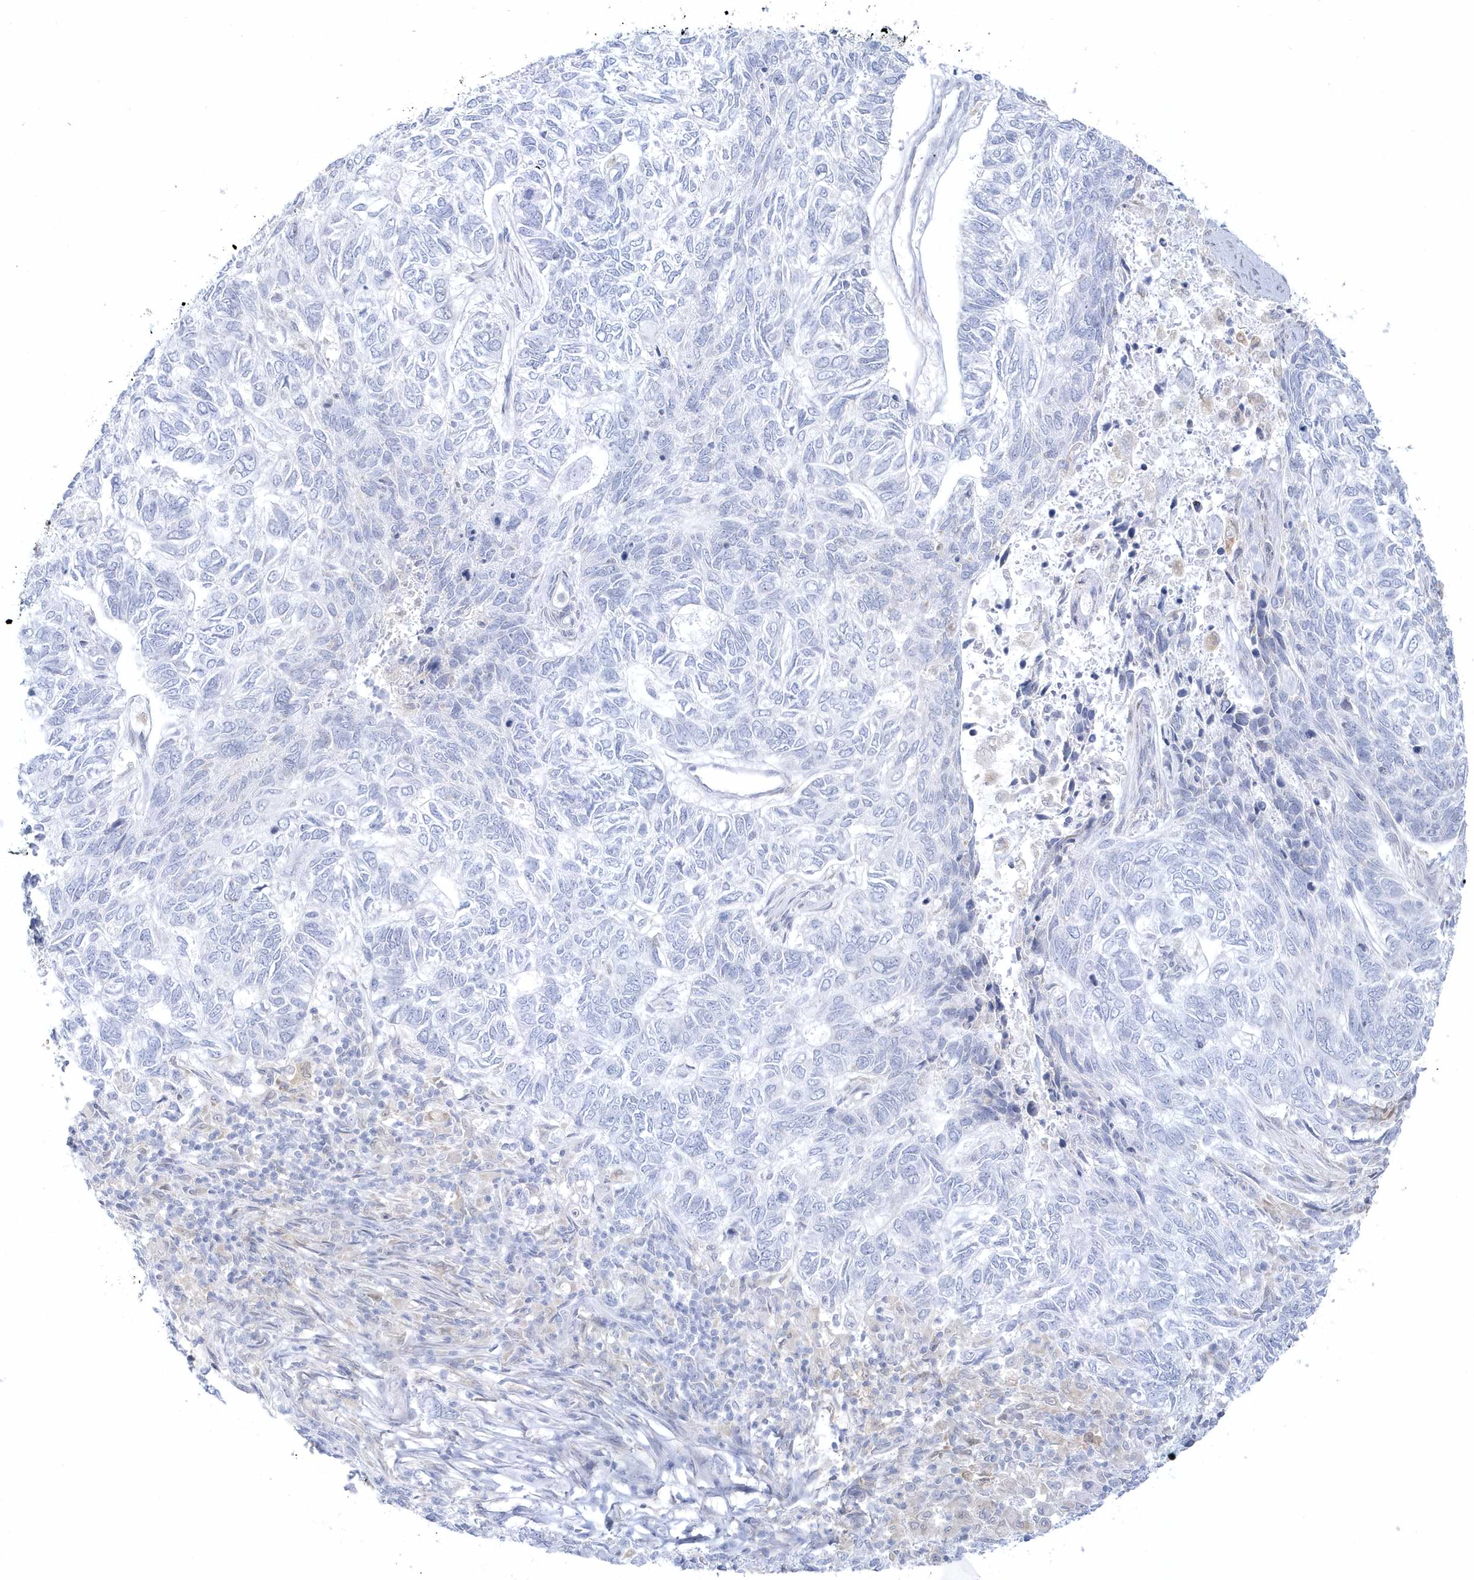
{"staining": {"intensity": "negative", "quantity": "none", "location": "none"}, "tissue": "skin cancer", "cell_type": "Tumor cells", "image_type": "cancer", "snomed": [{"axis": "morphology", "description": "Basal cell carcinoma"}, {"axis": "topography", "description": "Skin"}], "caption": "The micrograph reveals no staining of tumor cells in basal cell carcinoma (skin). (DAB (3,3'-diaminobenzidine) immunohistochemistry visualized using brightfield microscopy, high magnification).", "gene": "PCBD1", "patient": {"sex": "female", "age": 65}}